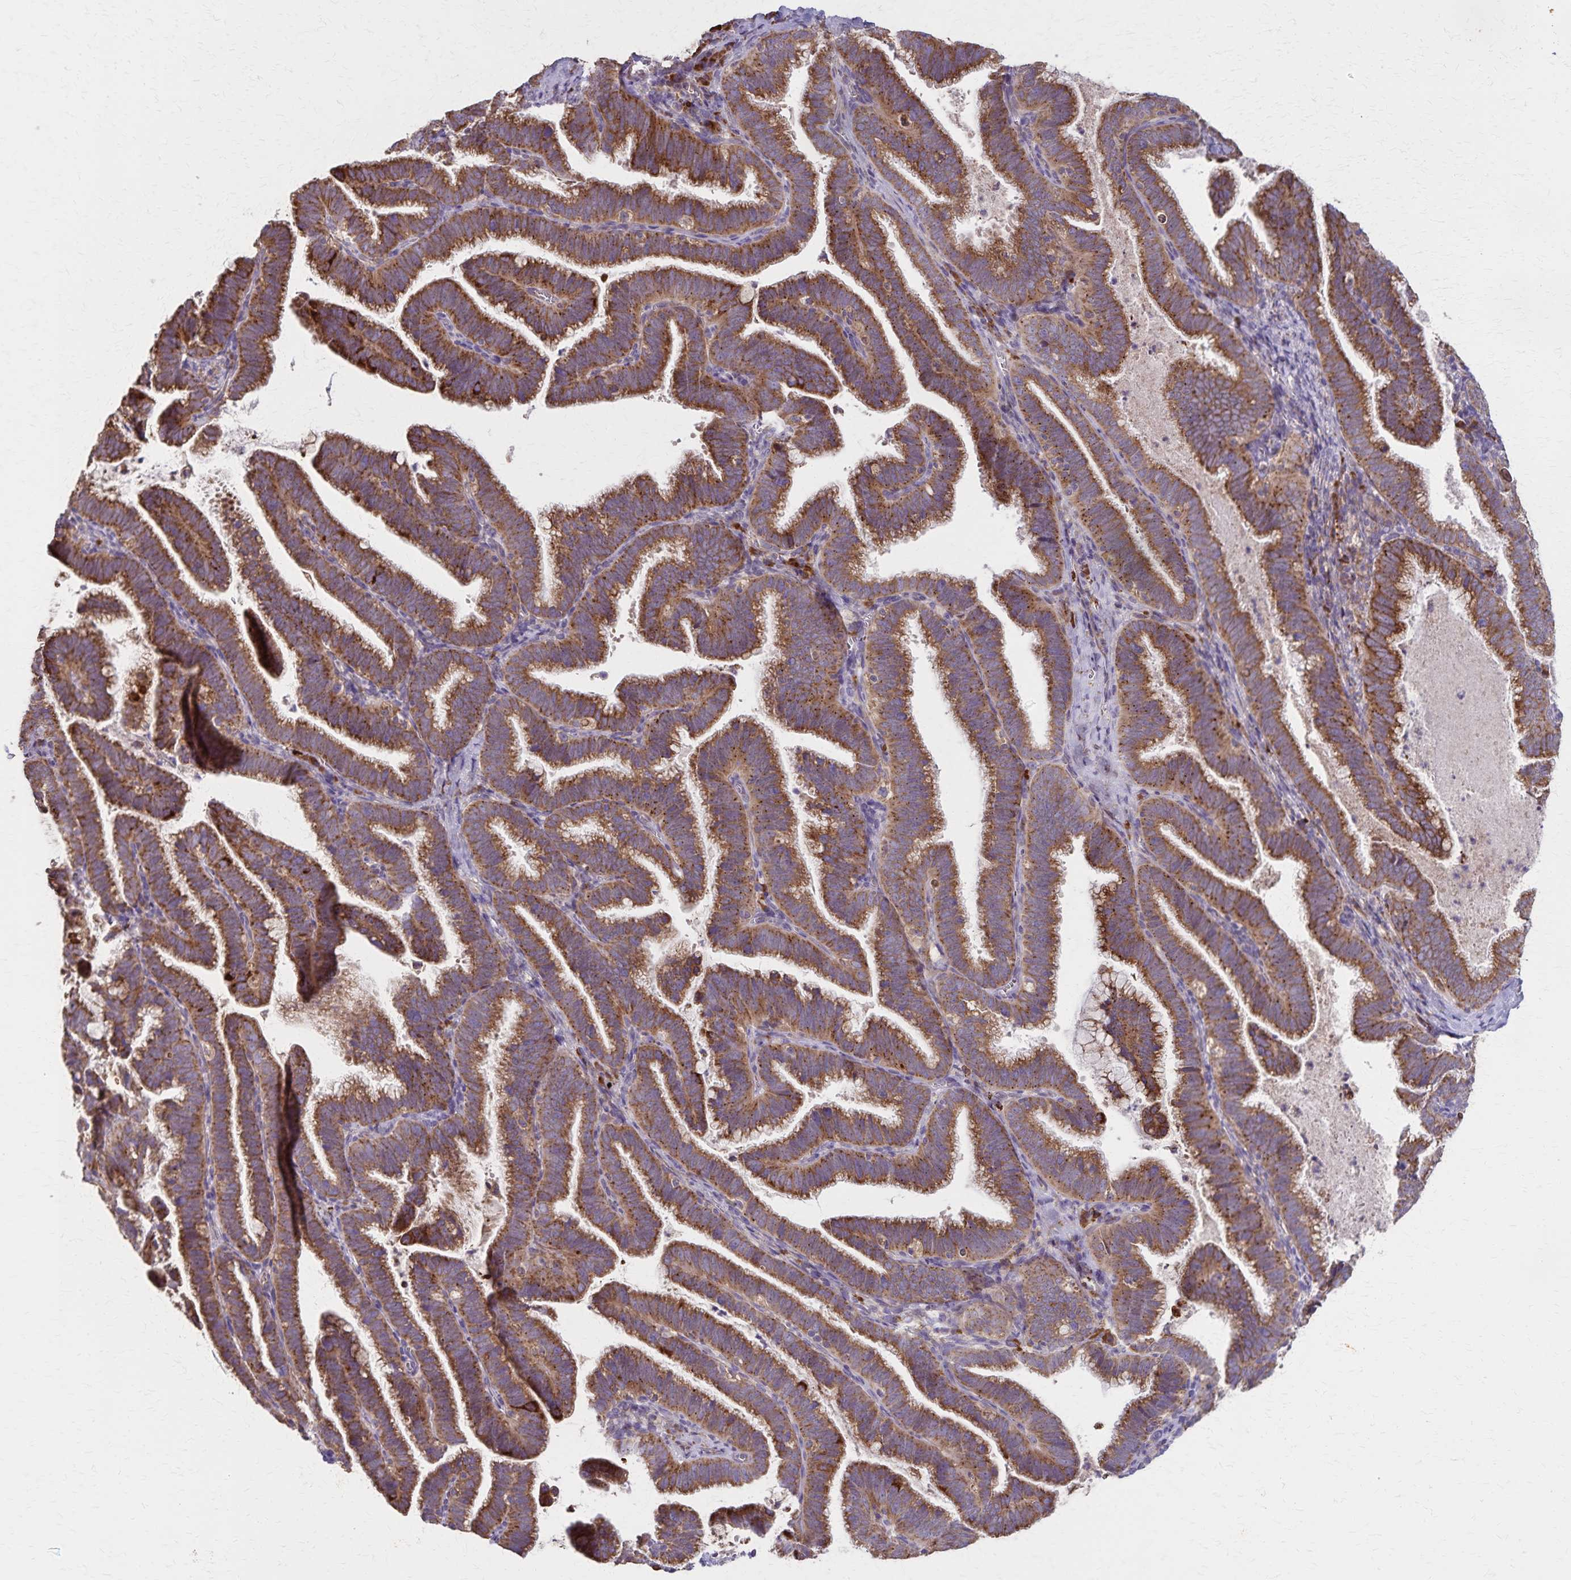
{"staining": {"intensity": "moderate", "quantity": ">75%", "location": "cytoplasmic/membranous"}, "tissue": "cervical cancer", "cell_type": "Tumor cells", "image_type": "cancer", "snomed": [{"axis": "morphology", "description": "Adenocarcinoma, NOS"}, {"axis": "topography", "description": "Cervix"}], "caption": "Immunohistochemical staining of cervical adenocarcinoma exhibits medium levels of moderate cytoplasmic/membranous expression in approximately >75% of tumor cells.", "gene": "RNF10", "patient": {"sex": "female", "age": 61}}